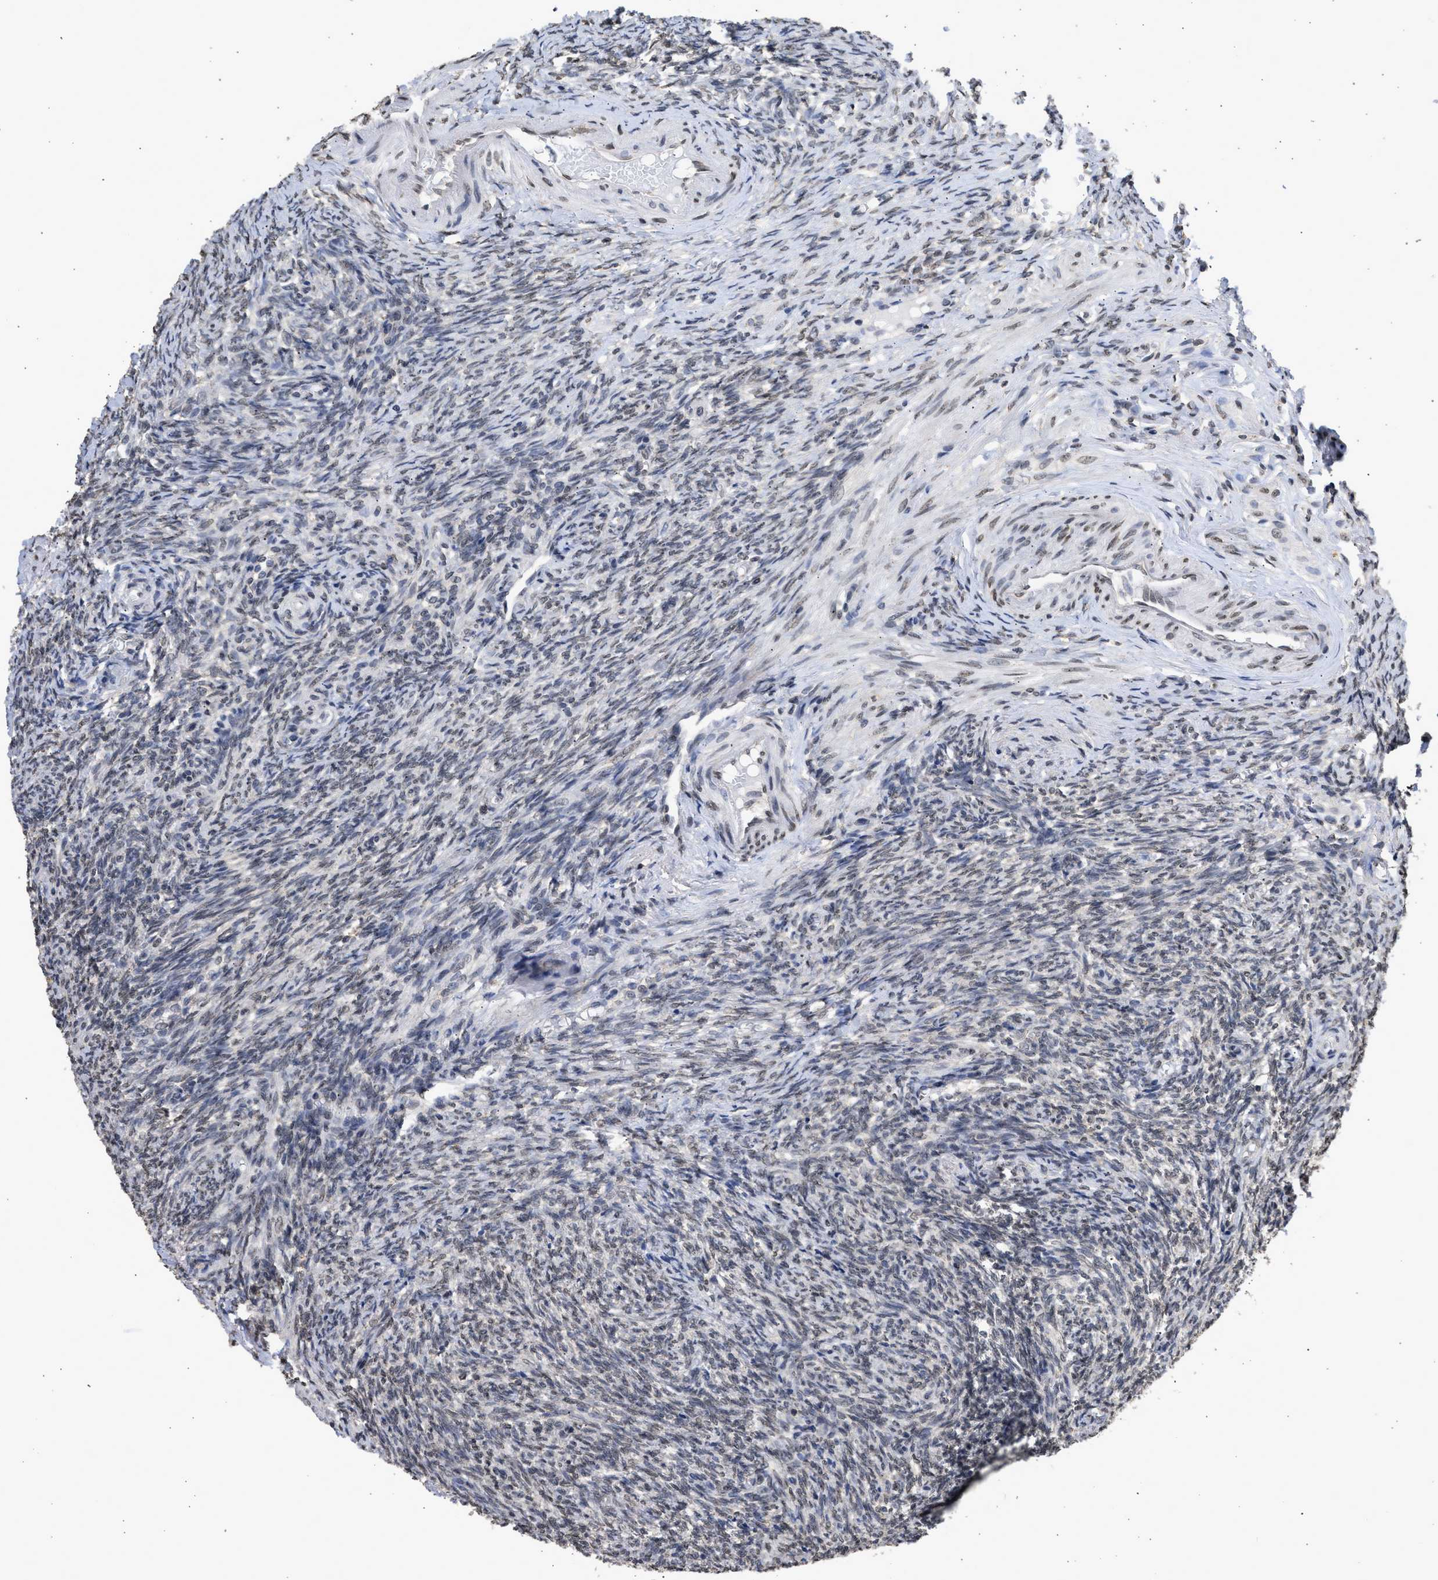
{"staining": {"intensity": "weak", "quantity": ">75%", "location": "cytoplasmic/membranous"}, "tissue": "ovary", "cell_type": "Follicle cells", "image_type": "normal", "snomed": [{"axis": "morphology", "description": "Normal tissue, NOS"}, {"axis": "topography", "description": "Ovary"}], "caption": "Protein staining of benign ovary exhibits weak cytoplasmic/membranous staining in approximately >75% of follicle cells.", "gene": "NUP35", "patient": {"sex": "female", "age": 41}}